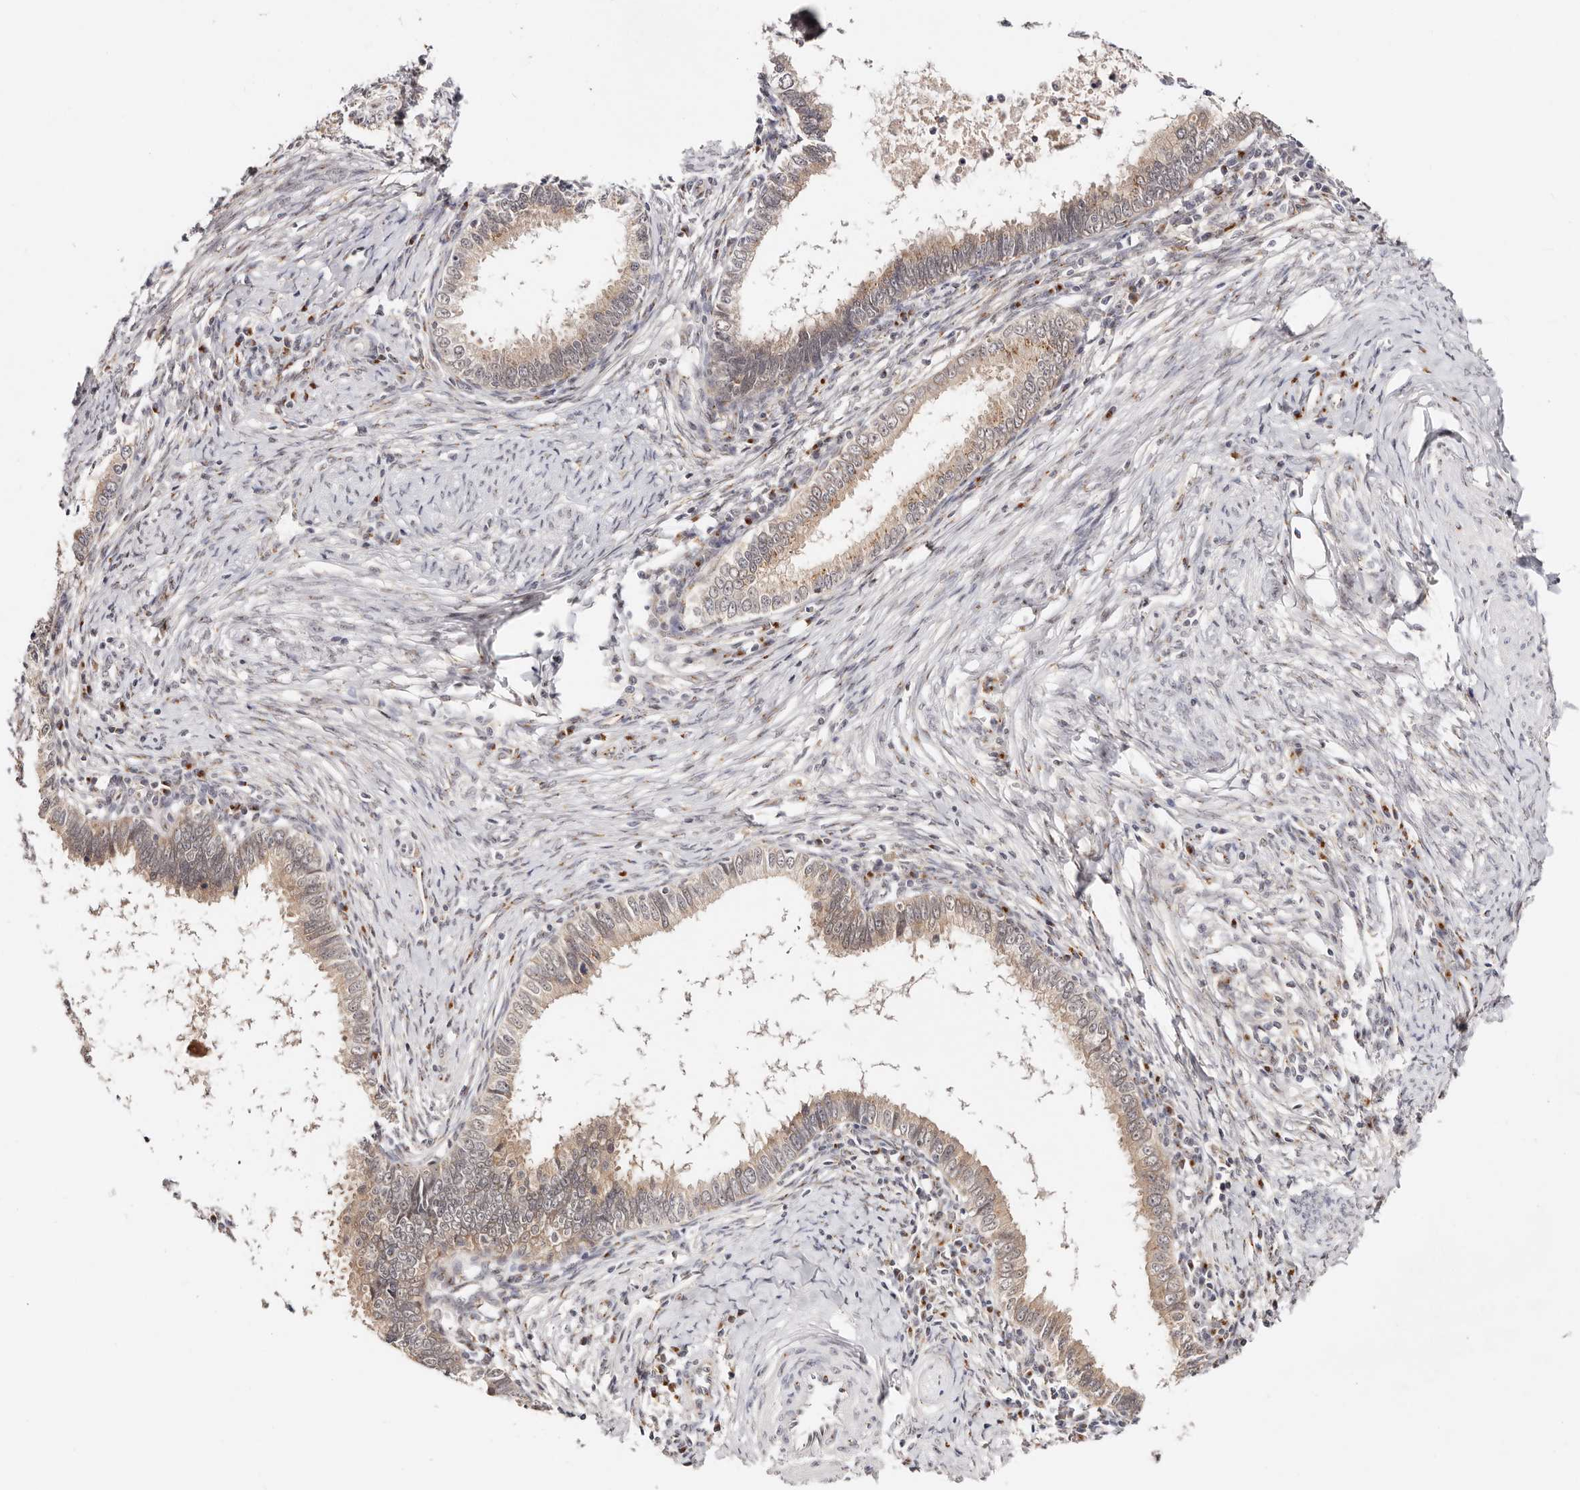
{"staining": {"intensity": "moderate", "quantity": ">75%", "location": "cytoplasmic/membranous"}, "tissue": "cervical cancer", "cell_type": "Tumor cells", "image_type": "cancer", "snomed": [{"axis": "morphology", "description": "Adenocarcinoma, NOS"}, {"axis": "topography", "description": "Cervix"}], "caption": "A brown stain shows moderate cytoplasmic/membranous staining of a protein in adenocarcinoma (cervical) tumor cells.", "gene": "VIPAS39", "patient": {"sex": "female", "age": 36}}